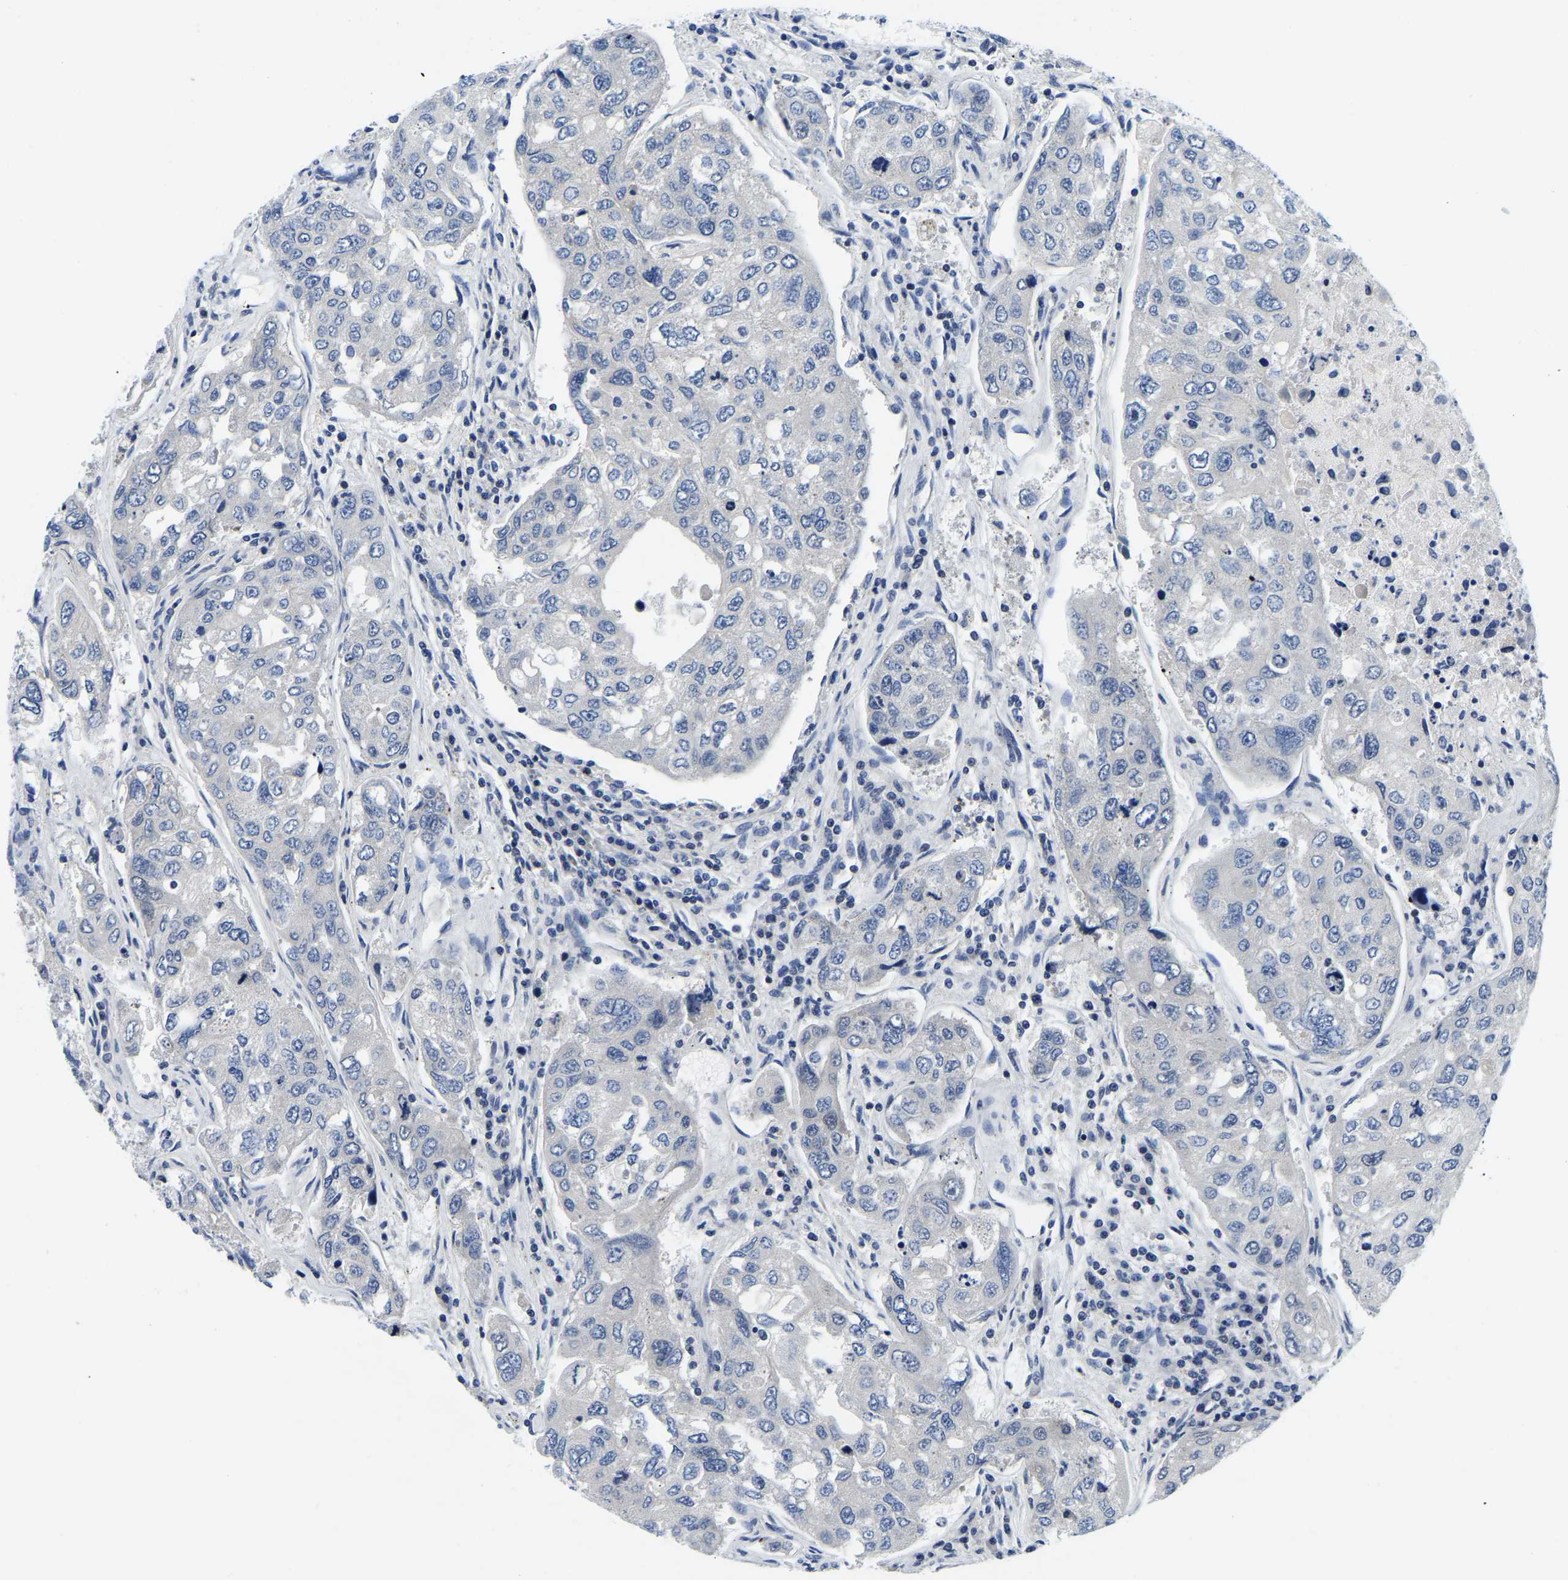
{"staining": {"intensity": "negative", "quantity": "none", "location": "none"}, "tissue": "urothelial cancer", "cell_type": "Tumor cells", "image_type": "cancer", "snomed": [{"axis": "morphology", "description": "Urothelial carcinoma, High grade"}, {"axis": "topography", "description": "Lymph node"}, {"axis": "topography", "description": "Urinary bladder"}], "caption": "Urothelial cancer was stained to show a protein in brown. There is no significant positivity in tumor cells.", "gene": "POLDIP3", "patient": {"sex": "male", "age": 51}}